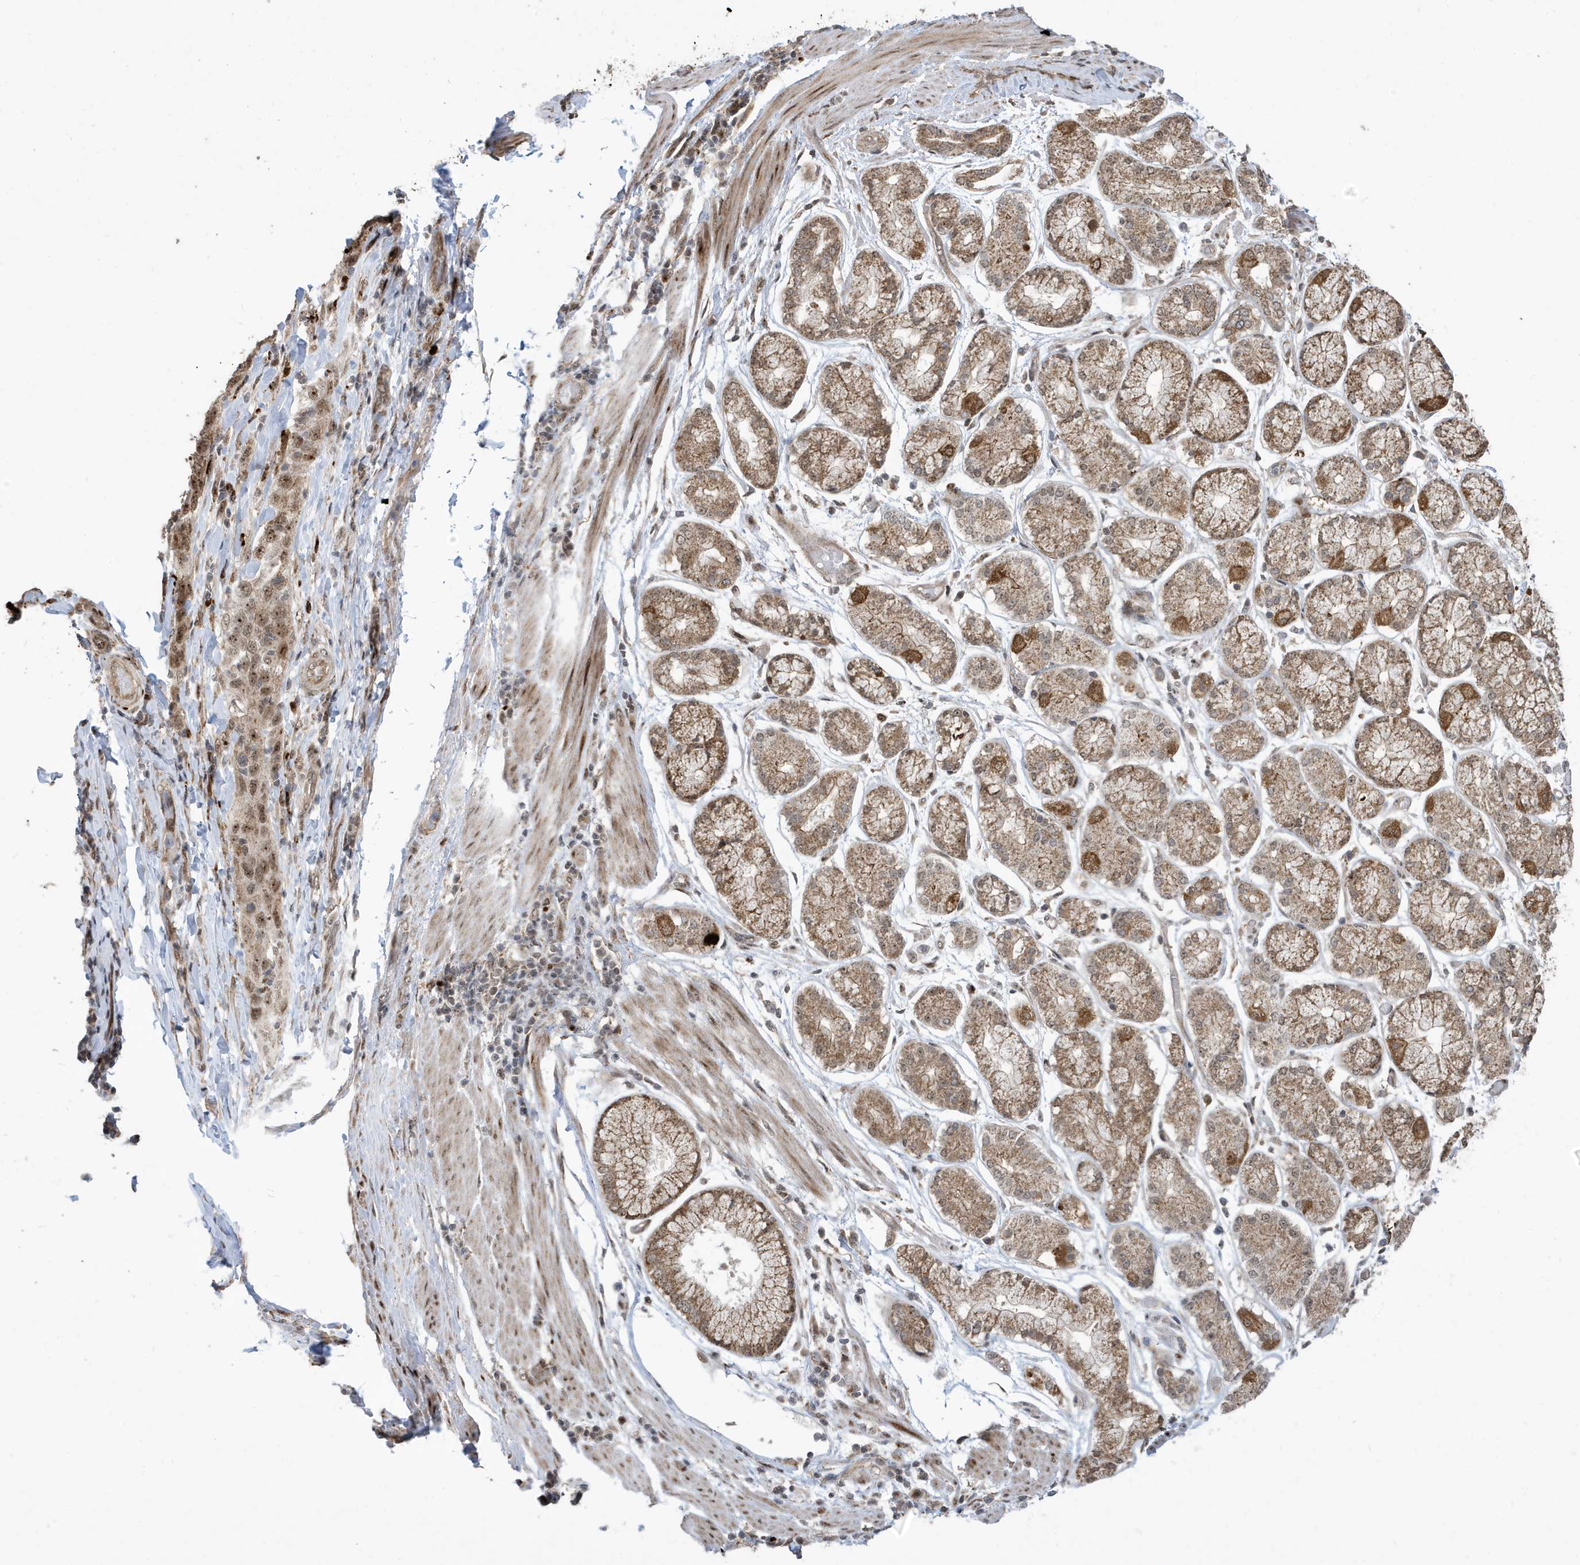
{"staining": {"intensity": "moderate", "quantity": ">75%", "location": "nuclear"}, "tissue": "stomach cancer", "cell_type": "Tumor cells", "image_type": "cancer", "snomed": [{"axis": "morphology", "description": "Normal tissue, NOS"}, {"axis": "morphology", "description": "Adenocarcinoma, NOS"}, {"axis": "topography", "description": "Lymph node"}, {"axis": "topography", "description": "Stomach"}], "caption": "Immunohistochemical staining of human stomach cancer shows medium levels of moderate nuclear positivity in approximately >75% of tumor cells.", "gene": "FAM9B", "patient": {"sex": "male", "age": 48}}